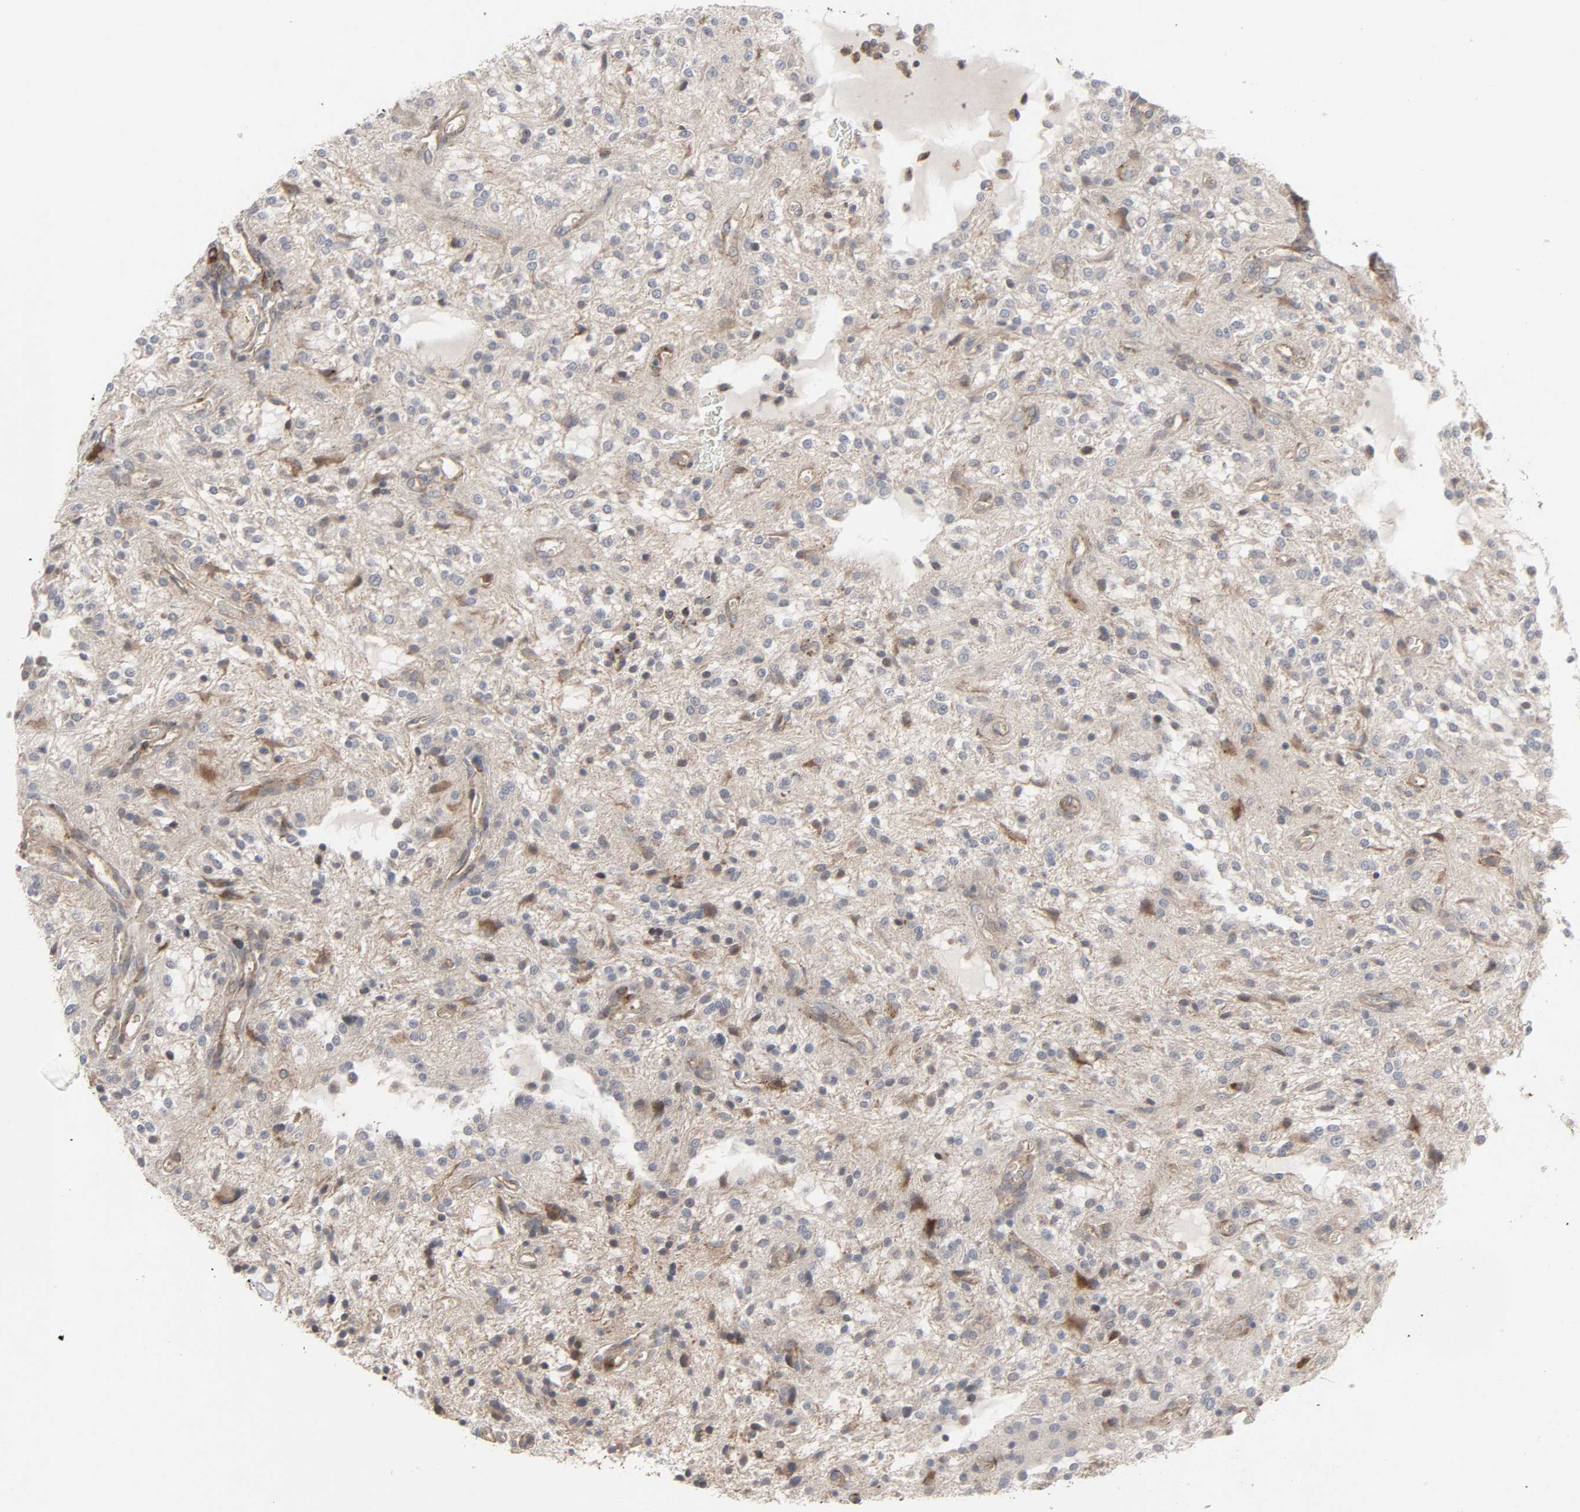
{"staining": {"intensity": "moderate", "quantity": "25%-75%", "location": "cytoplasmic/membranous"}, "tissue": "glioma", "cell_type": "Tumor cells", "image_type": "cancer", "snomed": [{"axis": "morphology", "description": "Glioma, malignant, NOS"}, {"axis": "topography", "description": "Cerebellum"}], "caption": "Immunohistochemistry staining of glioma (malignant), which exhibits medium levels of moderate cytoplasmic/membranous staining in approximately 25%-75% of tumor cells indicating moderate cytoplasmic/membranous protein expression. The staining was performed using DAB (3,3'-diaminobenzidine) (brown) for protein detection and nuclei were counterstained in hematoxylin (blue).", "gene": "ADCY4", "patient": {"sex": "female", "age": 10}}